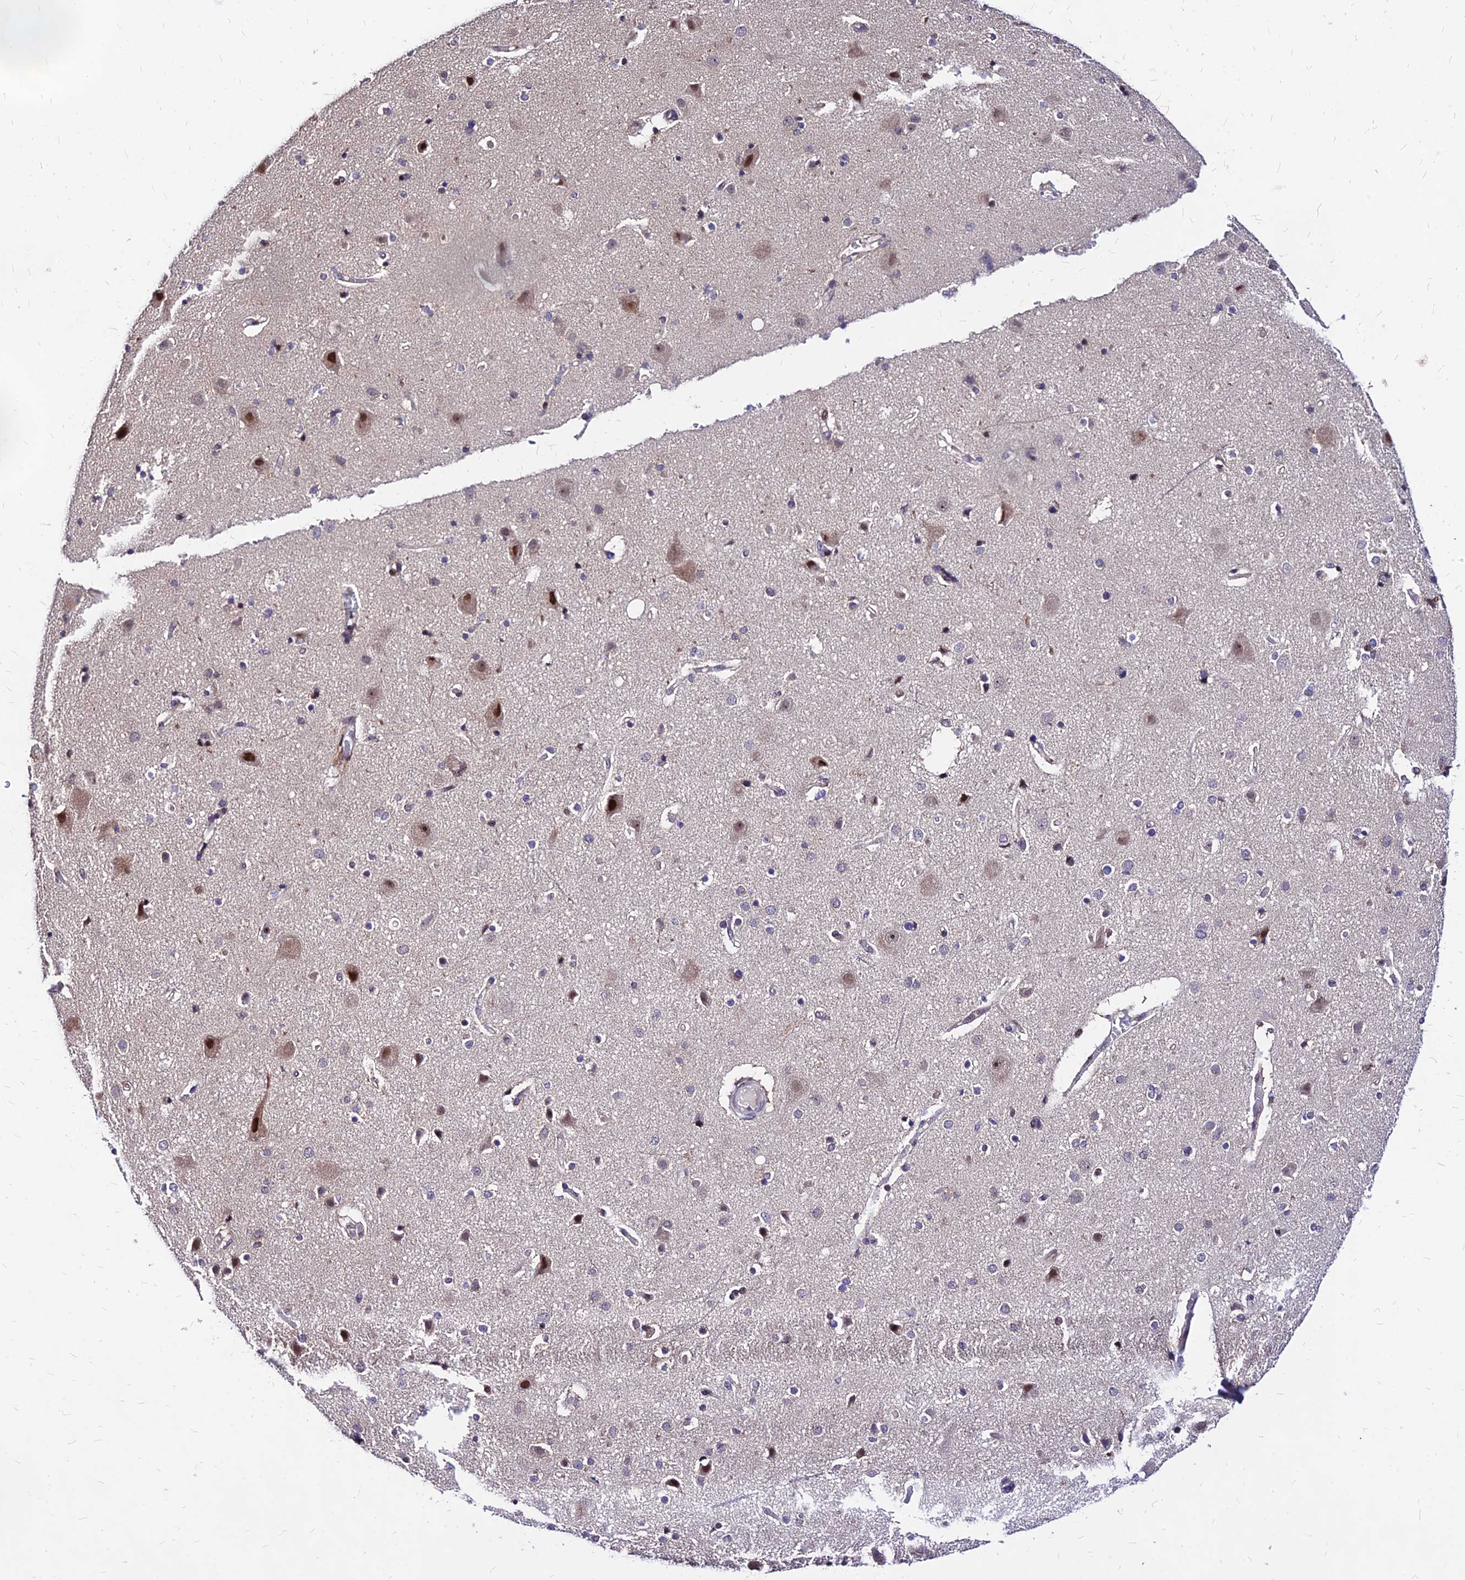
{"staining": {"intensity": "negative", "quantity": "none", "location": "none"}, "tissue": "cerebral cortex", "cell_type": "Endothelial cells", "image_type": "normal", "snomed": [{"axis": "morphology", "description": "Normal tissue, NOS"}, {"axis": "topography", "description": "Cerebral cortex"}], "caption": "The IHC photomicrograph has no significant staining in endothelial cells of cerebral cortex. The staining was performed using DAB (3,3'-diaminobenzidine) to visualize the protein expression in brown, while the nuclei were stained in blue with hematoxylin (Magnification: 20x).", "gene": "DDX55", "patient": {"sex": "female", "age": 54}}